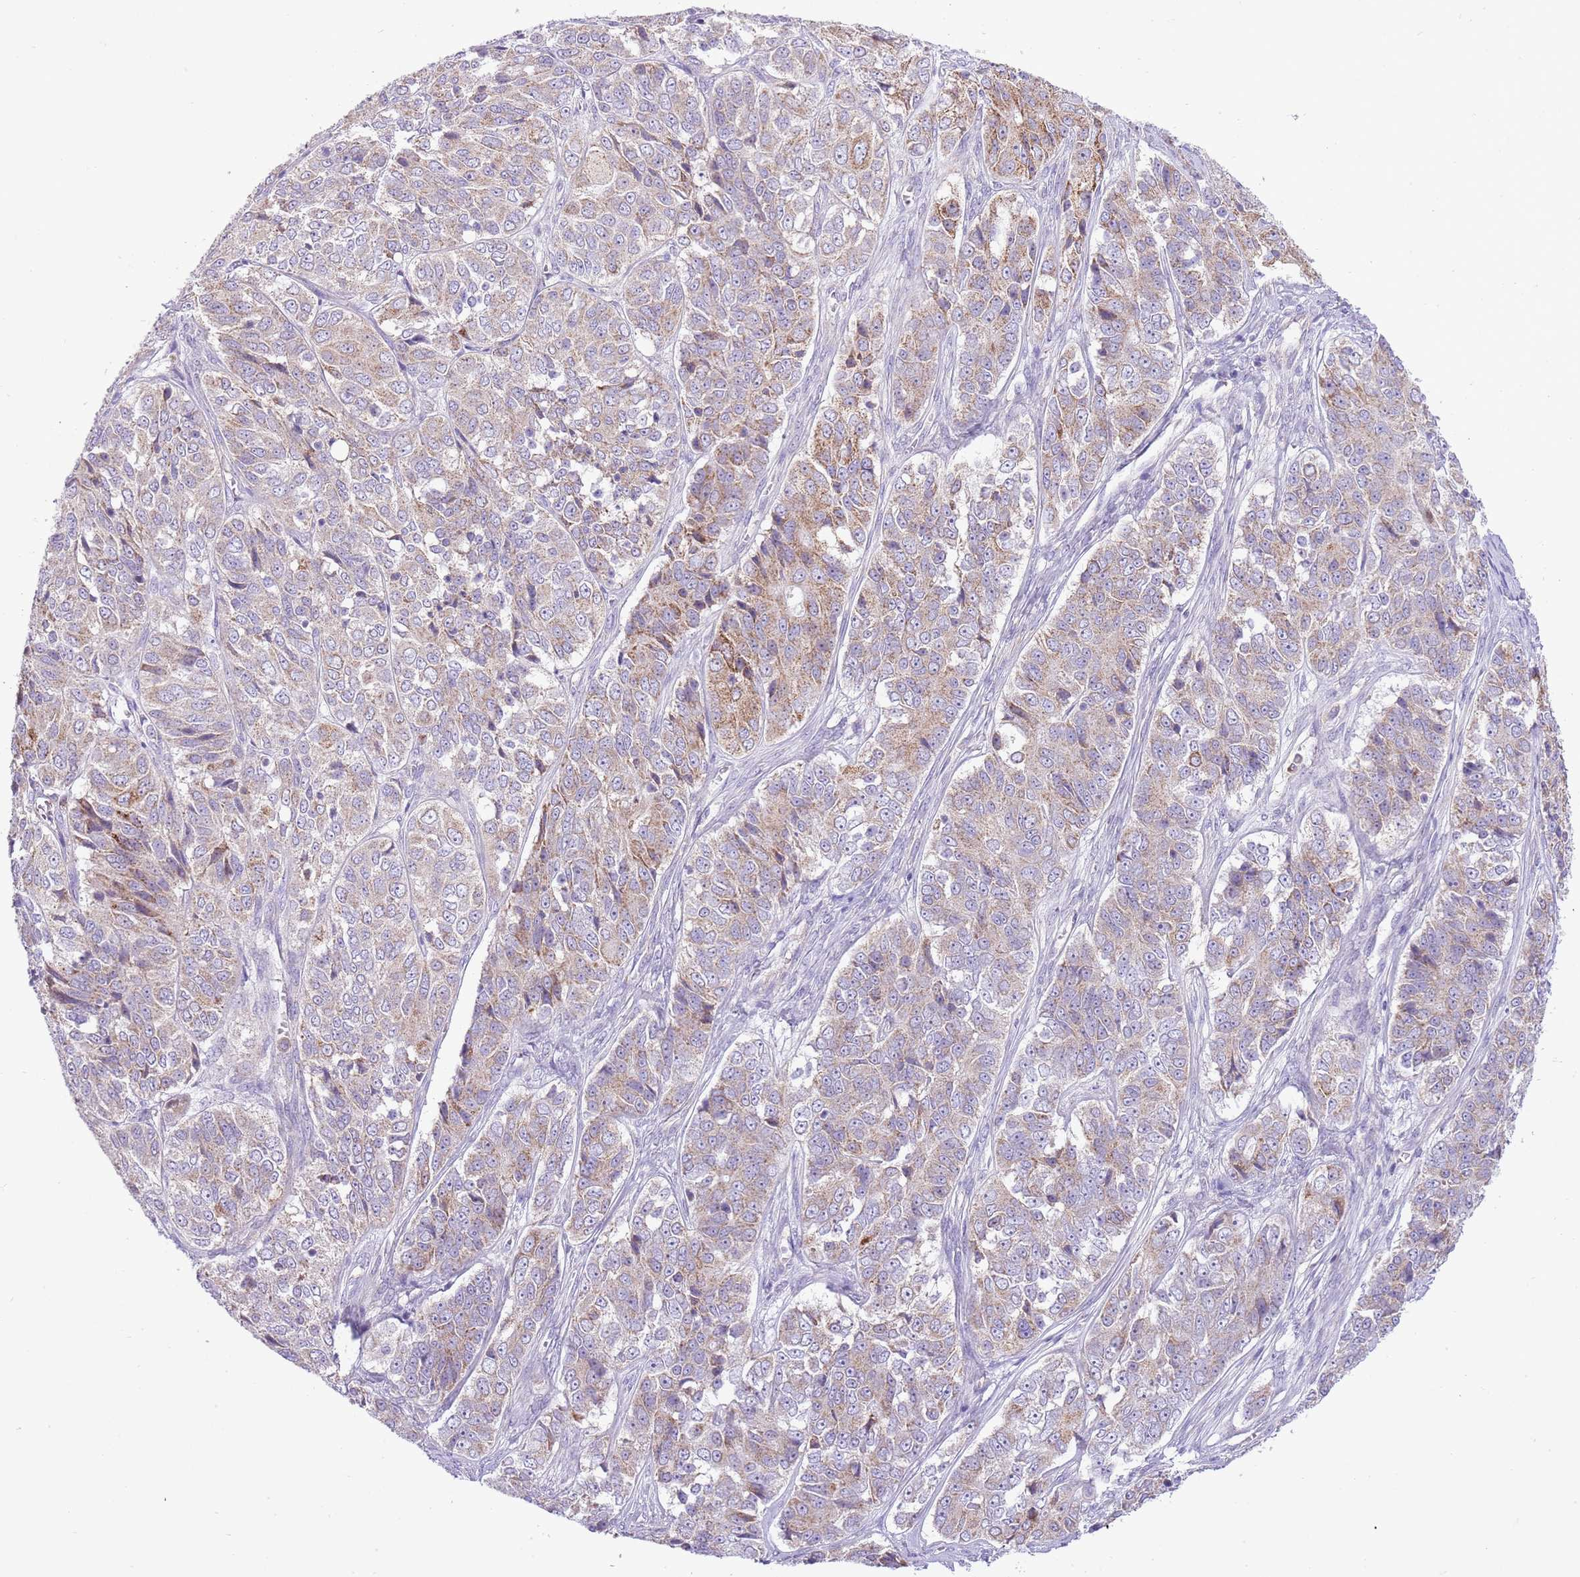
{"staining": {"intensity": "moderate", "quantity": "25%-75%", "location": "cytoplasmic/membranous"}, "tissue": "ovarian cancer", "cell_type": "Tumor cells", "image_type": "cancer", "snomed": [{"axis": "morphology", "description": "Carcinoma, endometroid"}, {"axis": "topography", "description": "Ovary"}], "caption": "This micrograph reveals ovarian cancer (endometroid carcinoma) stained with IHC to label a protein in brown. The cytoplasmic/membranous of tumor cells show moderate positivity for the protein. Nuclei are counter-stained blue.", "gene": "OAZ2", "patient": {"sex": "female", "age": 51}}